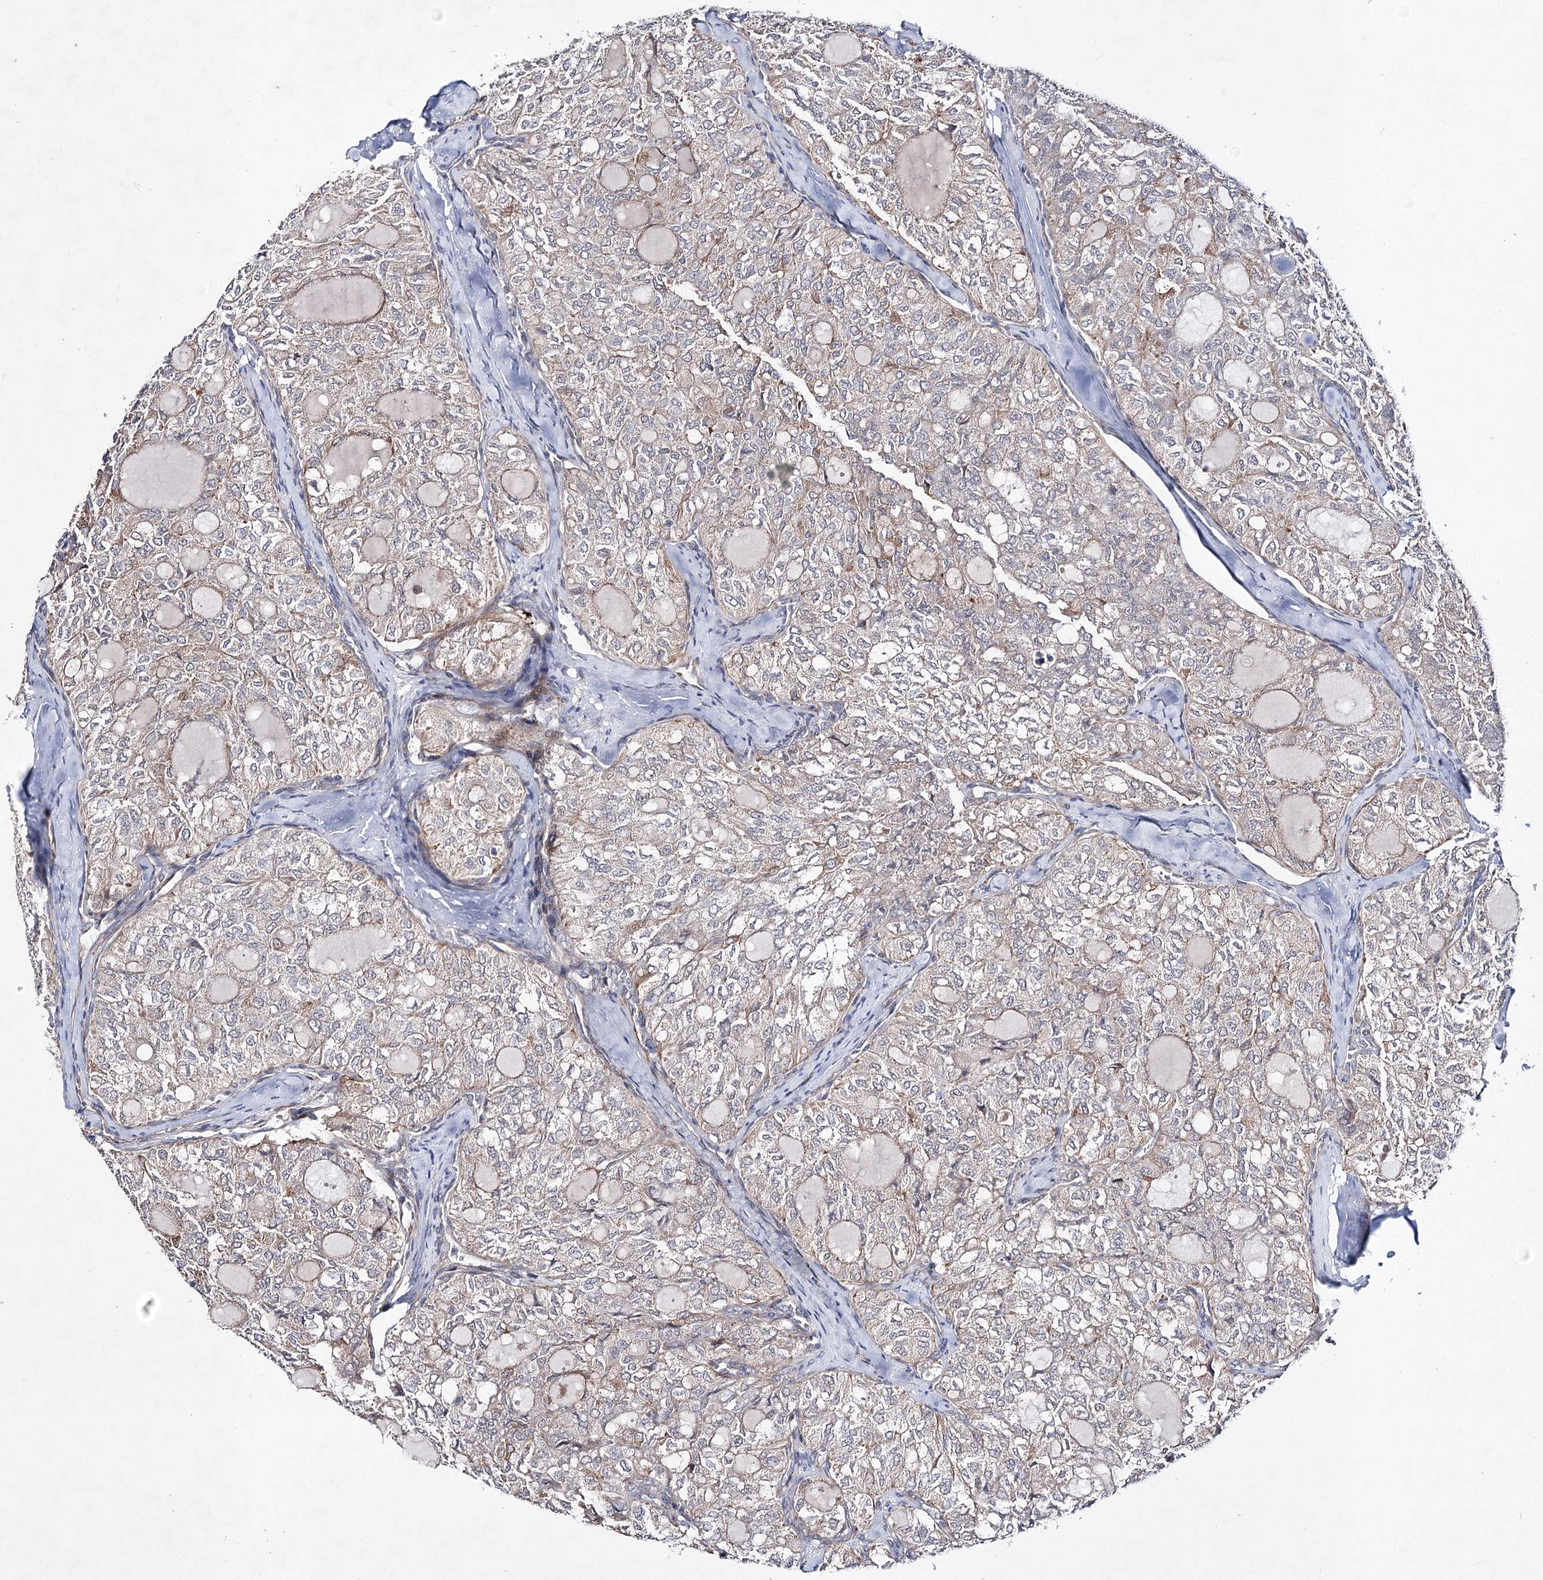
{"staining": {"intensity": "weak", "quantity": "<25%", "location": "cytoplasmic/membranous"}, "tissue": "thyroid cancer", "cell_type": "Tumor cells", "image_type": "cancer", "snomed": [{"axis": "morphology", "description": "Follicular adenoma carcinoma, NOS"}, {"axis": "topography", "description": "Thyroid gland"}], "caption": "Immunohistochemistry (IHC) photomicrograph of follicular adenoma carcinoma (thyroid) stained for a protein (brown), which reveals no positivity in tumor cells.", "gene": "ARHGAP32", "patient": {"sex": "male", "age": 75}}